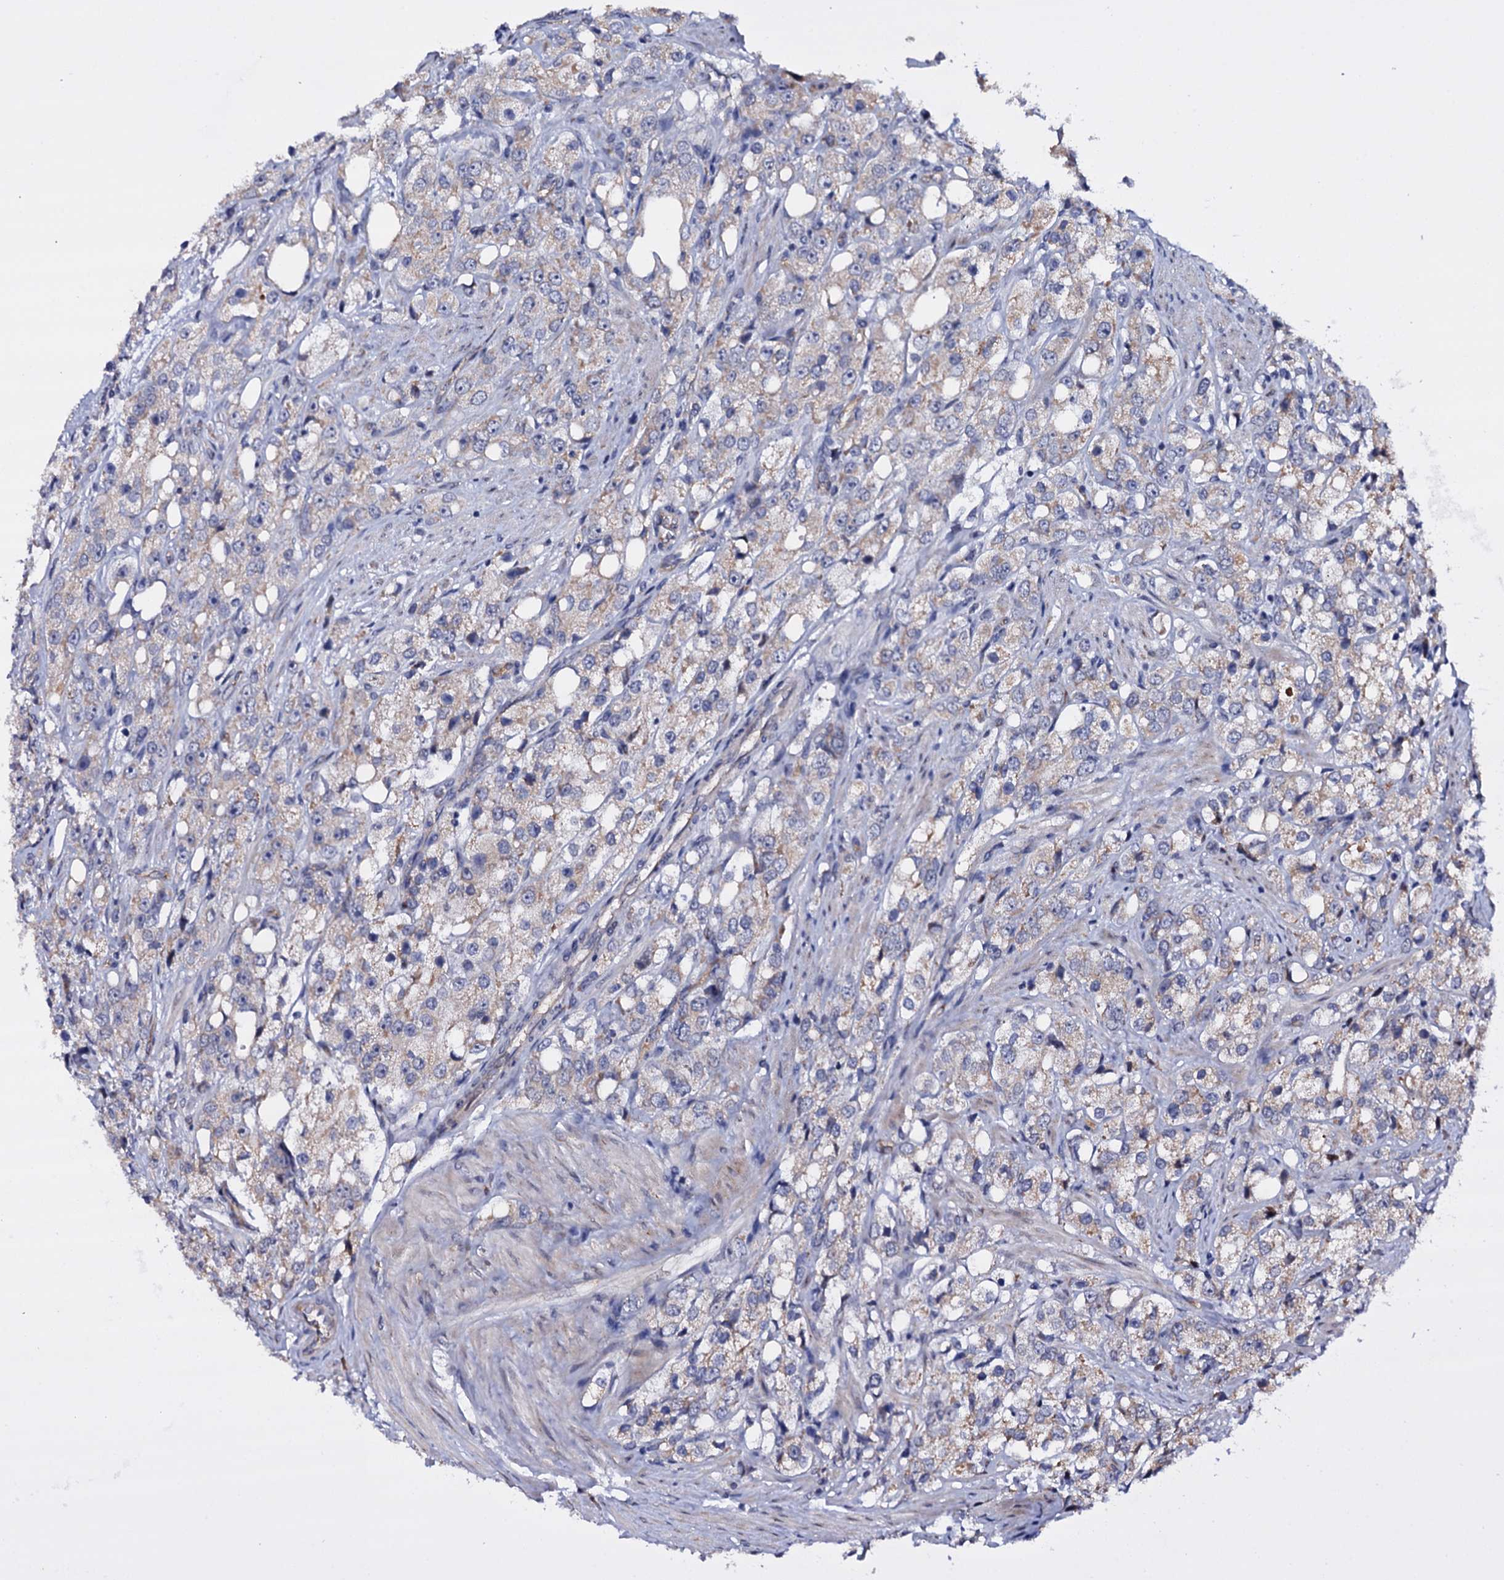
{"staining": {"intensity": "negative", "quantity": "none", "location": "none"}, "tissue": "prostate cancer", "cell_type": "Tumor cells", "image_type": "cancer", "snomed": [{"axis": "morphology", "description": "Adenocarcinoma, NOS"}, {"axis": "topography", "description": "Prostate"}], "caption": "Tumor cells show no significant protein staining in prostate cancer.", "gene": "GAREM1", "patient": {"sex": "male", "age": 79}}